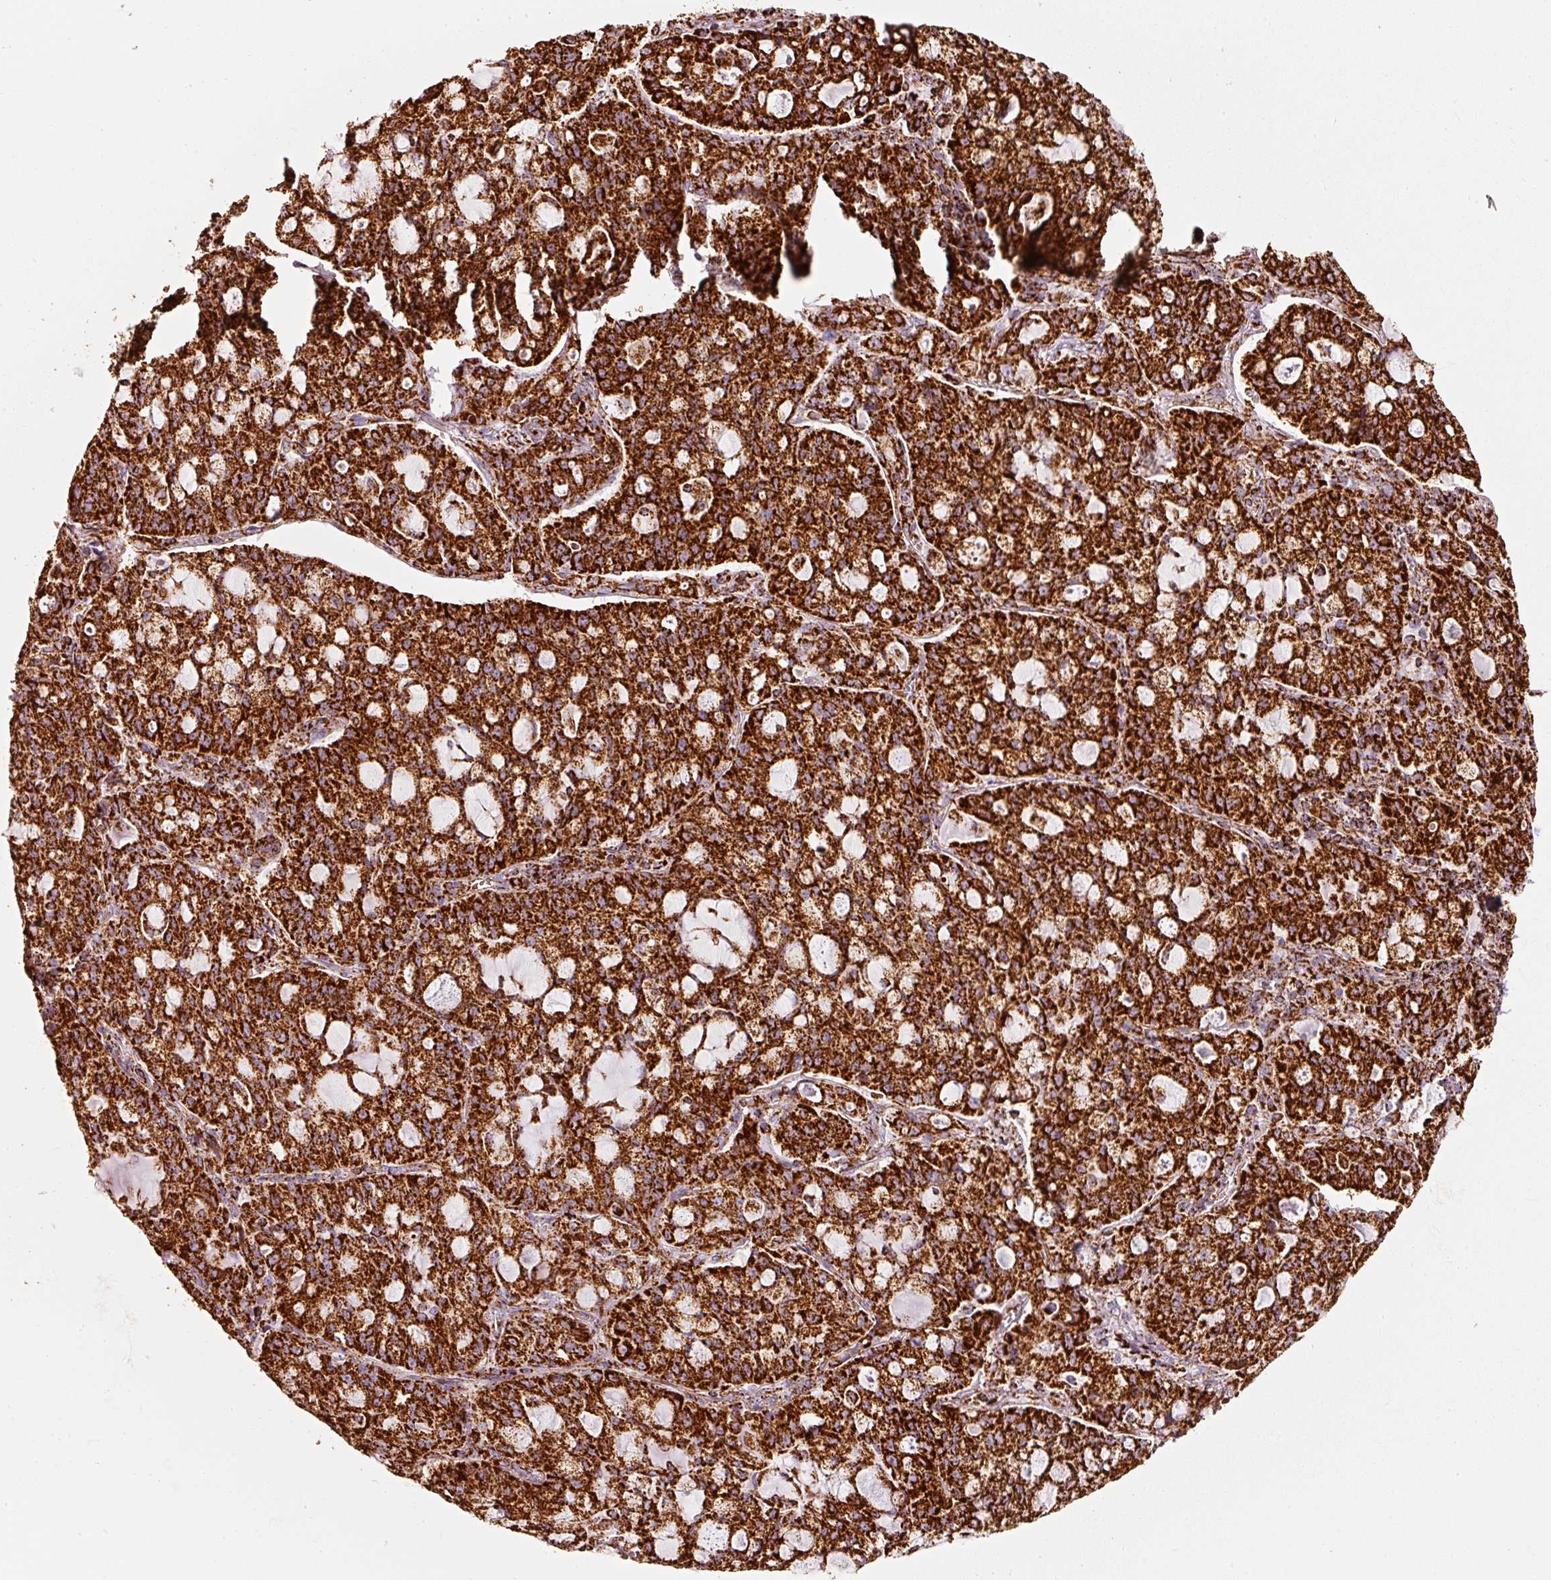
{"staining": {"intensity": "strong", "quantity": ">75%", "location": "cytoplasmic/membranous"}, "tissue": "lung cancer", "cell_type": "Tumor cells", "image_type": "cancer", "snomed": [{"axis": "morphology", "description": "Adenocarcinoma, NOS"}, {"axis": "topography", "description": "Lung"}], "caption": "Lung cancer (adenocarcinoma) tissue shows strong cytoplasmic/membranous positivity in approximately >75% of tumor cells", "gene": "MT-CO2", "patient": {"sex": "female", "age": 44}}